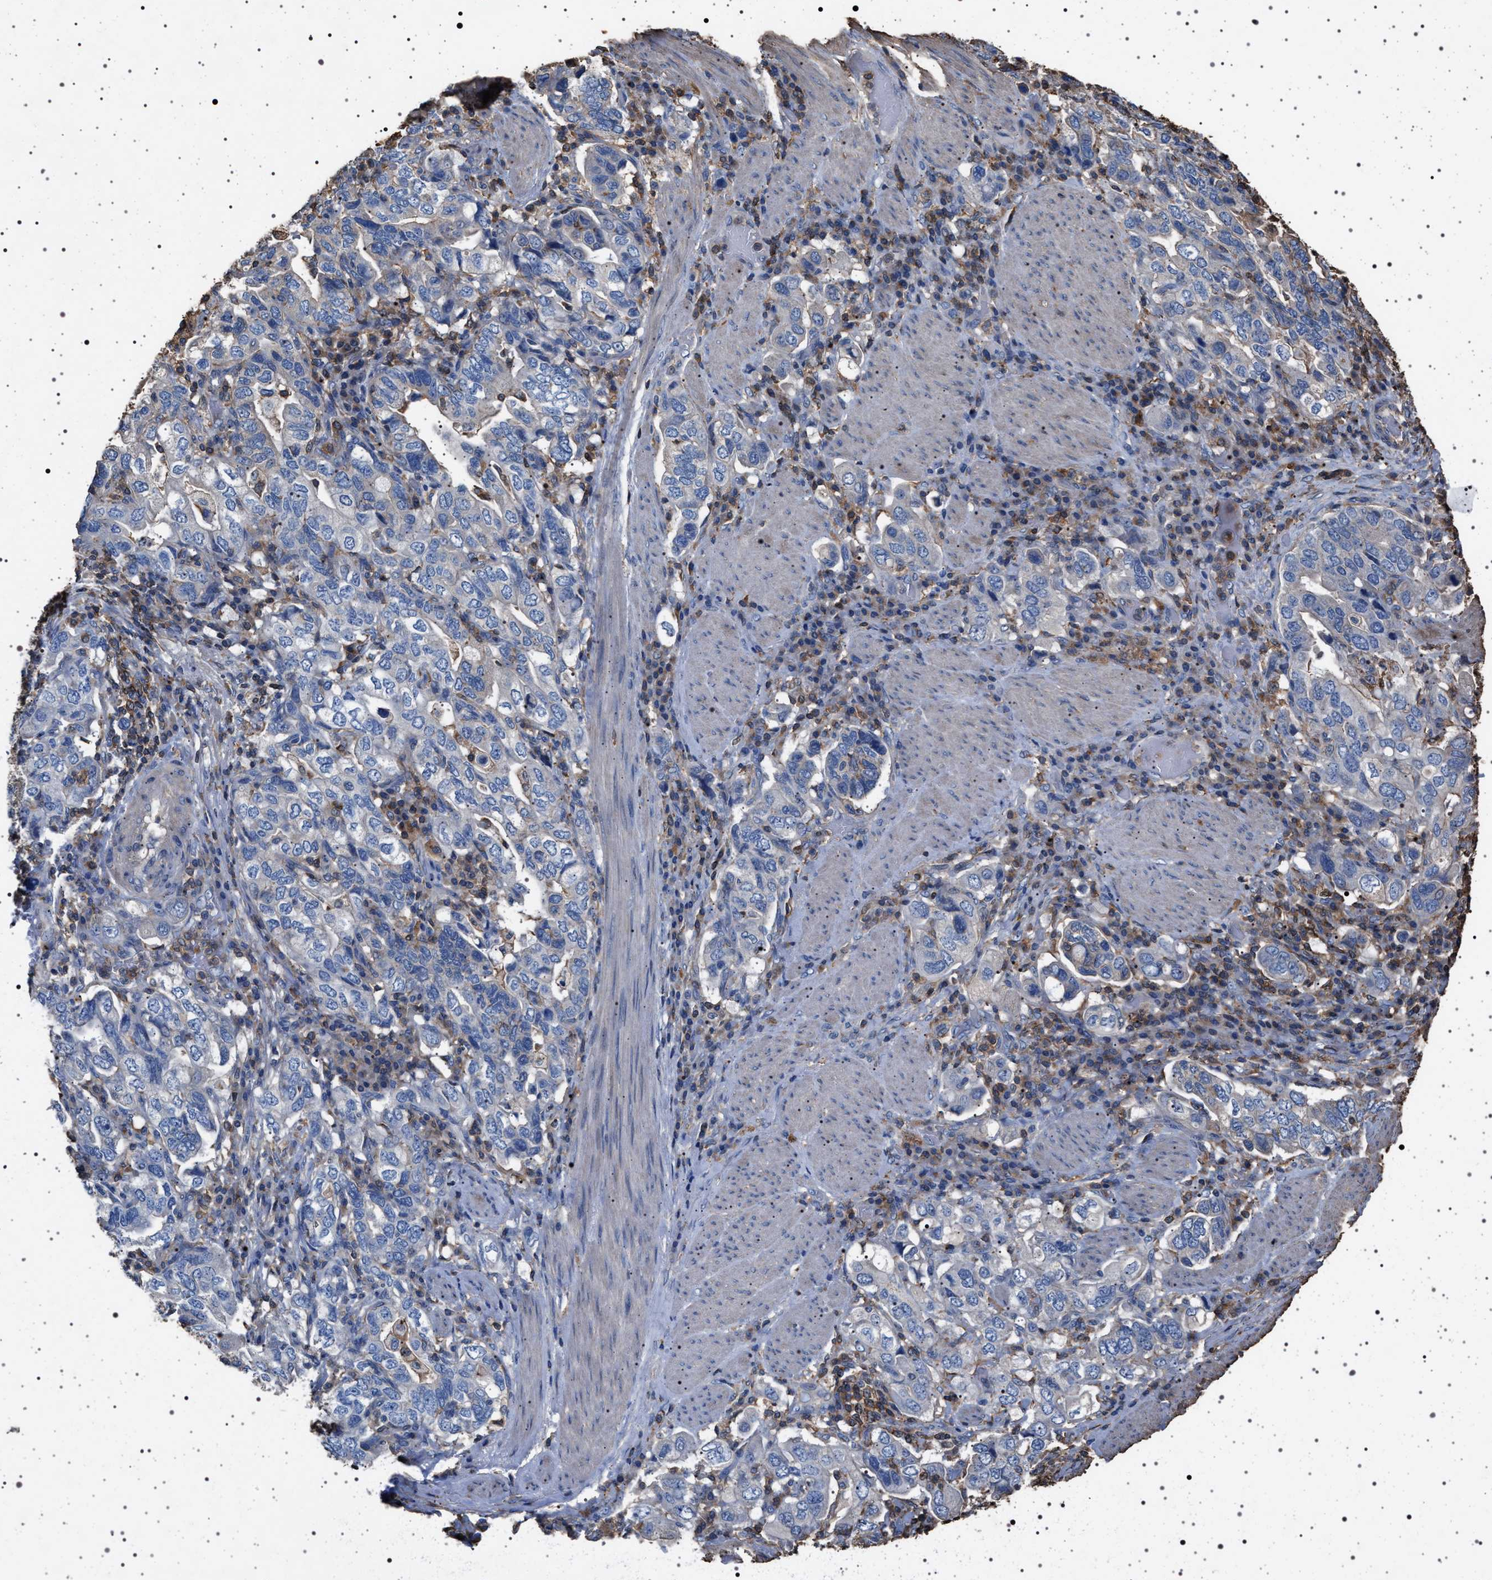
{"staining": {"intensity": "negative", "quantity": "none", "location": "none"}, "tissue": "stomach cancer", "cell_type": "Tumor cells", "image_type": "cancer", "snomed": [{"axis": "morphology", "description": "Adenocarcinoma, NOS"}, {"axis": "topography", "description": "Stomach, upper"}], "caption": "Immunohistochemical staining of human stomach cancer (adenocarcinoma) shows no significant expression in tumor cells.", "gene": "SMAP2", "patient": {"sex": "male", "age": 62}}